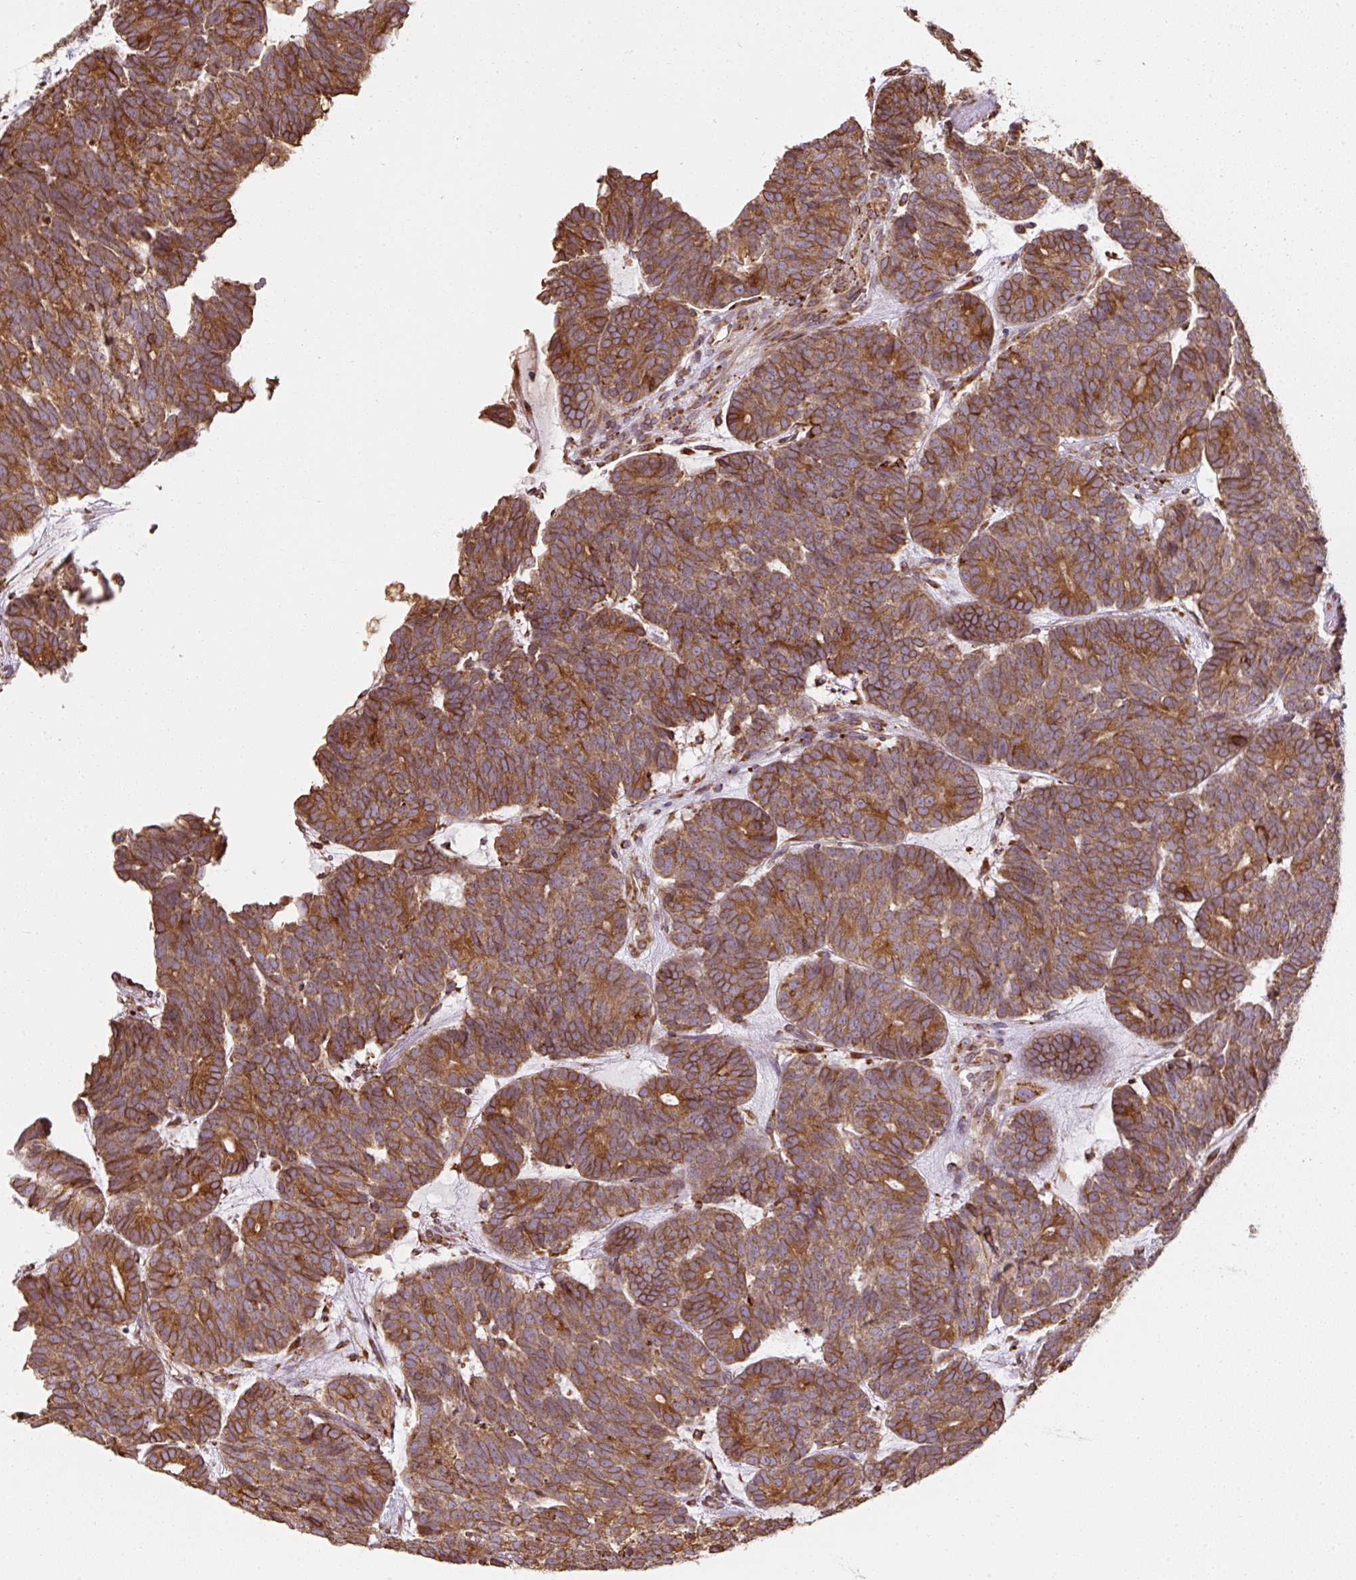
{"staining": {"intensity": "strong", "quantity": ">75%", "location": "cytoplasmic/membranous"}, "tissue": "head and neck cancer", "cell_type": "Tumor cells", "image_type": "cancer", "snomed": [{"axis": "morphology", "description": "Adenocarcinoma, NOS"}, {"axis": "topography", "description": "Head-Neck"}], "caption": "A brown stain shows strong cytoplasmic/membranous expression of a protein in human head and neck cancer tumor cells.", "gene": "PRKCSH", "patient": {"sex": "female", "age": 81}}